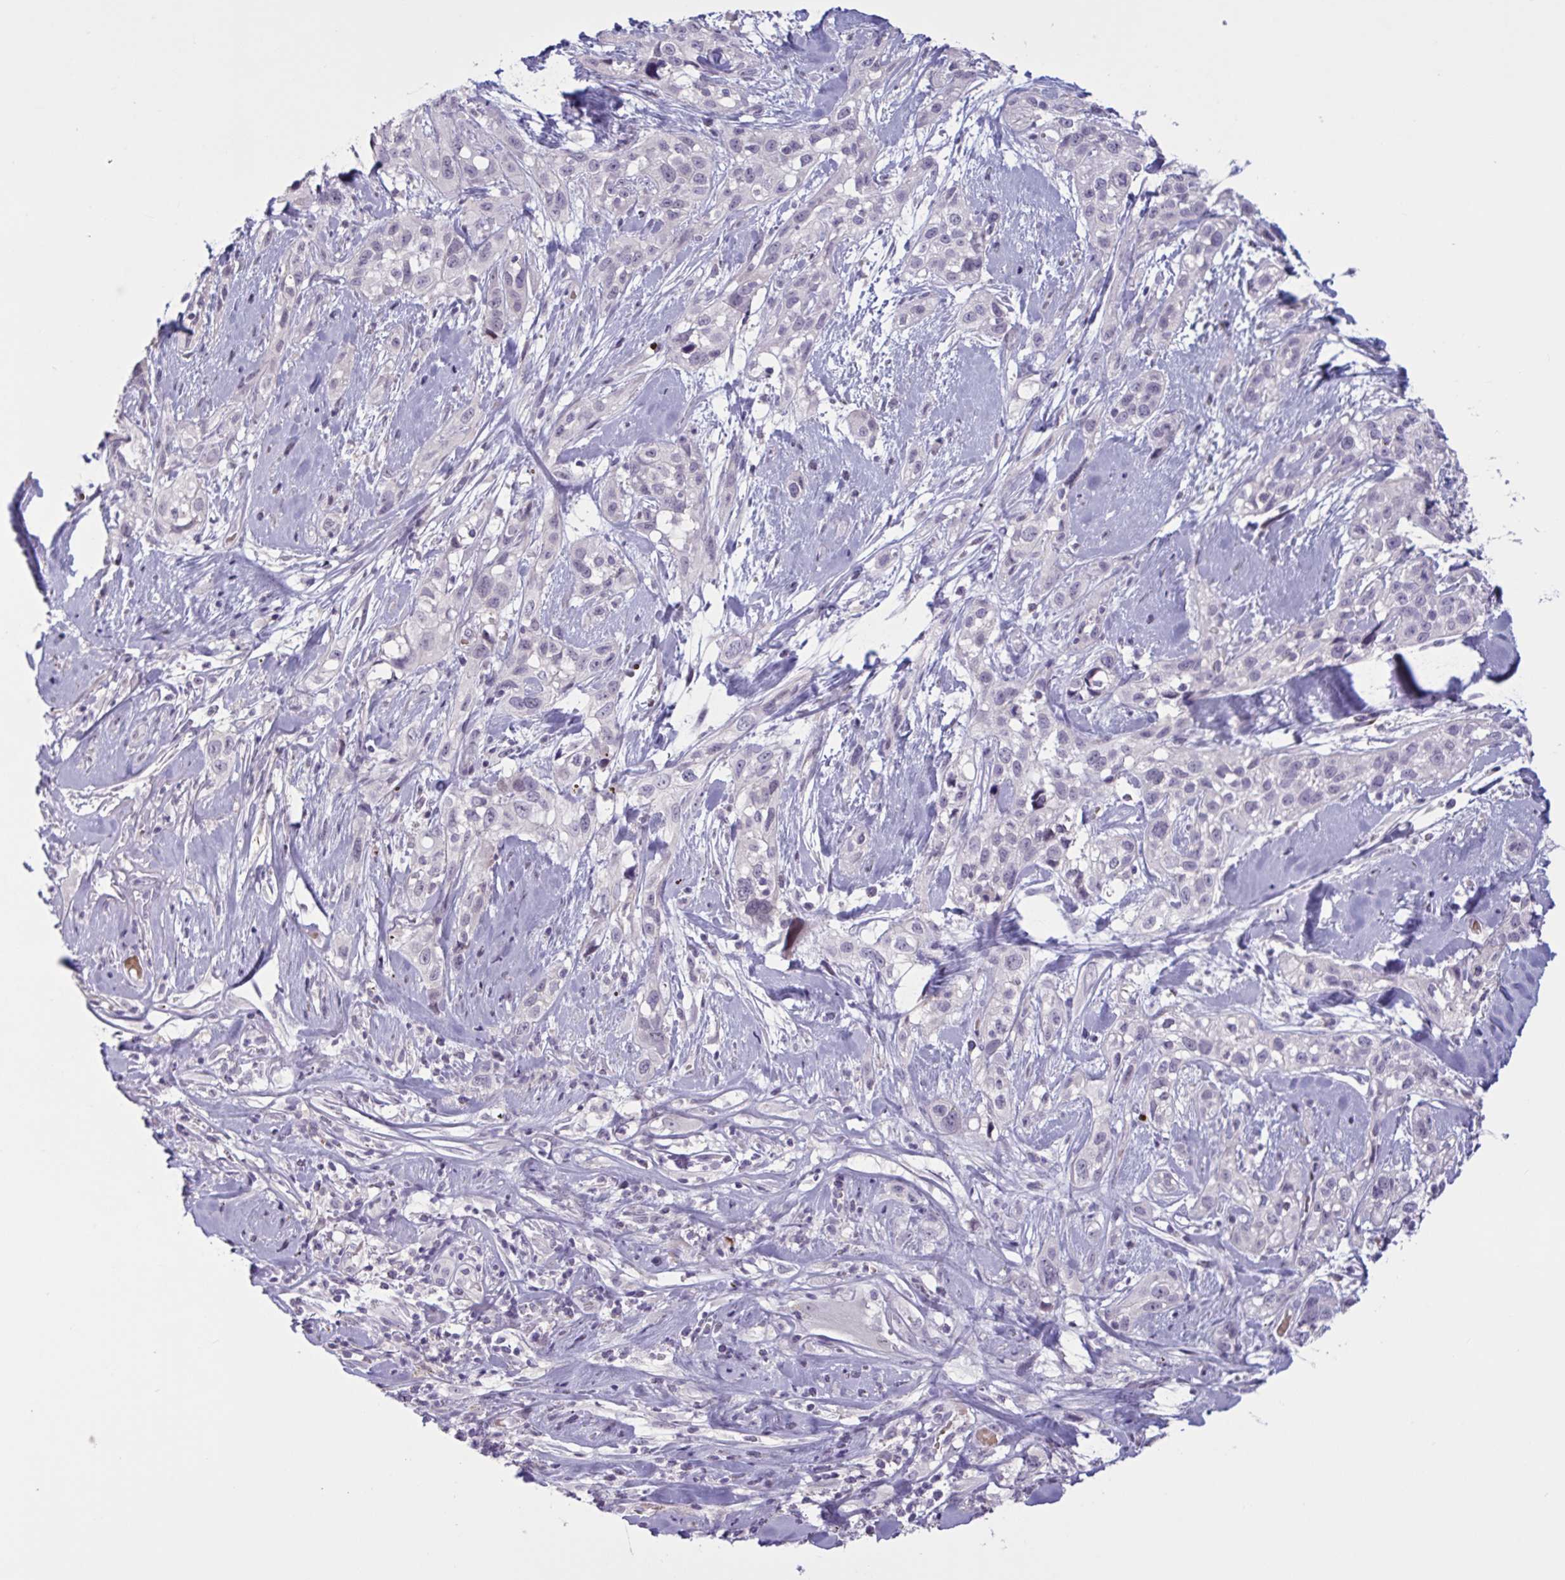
{"staining": {"intensity": "negative", "quantity": "none", "location": "none"}, "tissue": "skin cancer", "cell_type": "Tumor cells", "image_type": "cancer", "snomed": [{"axis": "morphology", "description": "Squamous cell carcinoma, NOS"}, {"axis": "topography", "description": "Skin"}], "caption": "Tumor cells show no significant protein staining in skin squamous cell carcinoma. (DAB immunohistochemistry visualized using brightfield microscopy, high magnification).", "gene": "RFPL4B", "patient": {"sex": "male", "age": 82}}